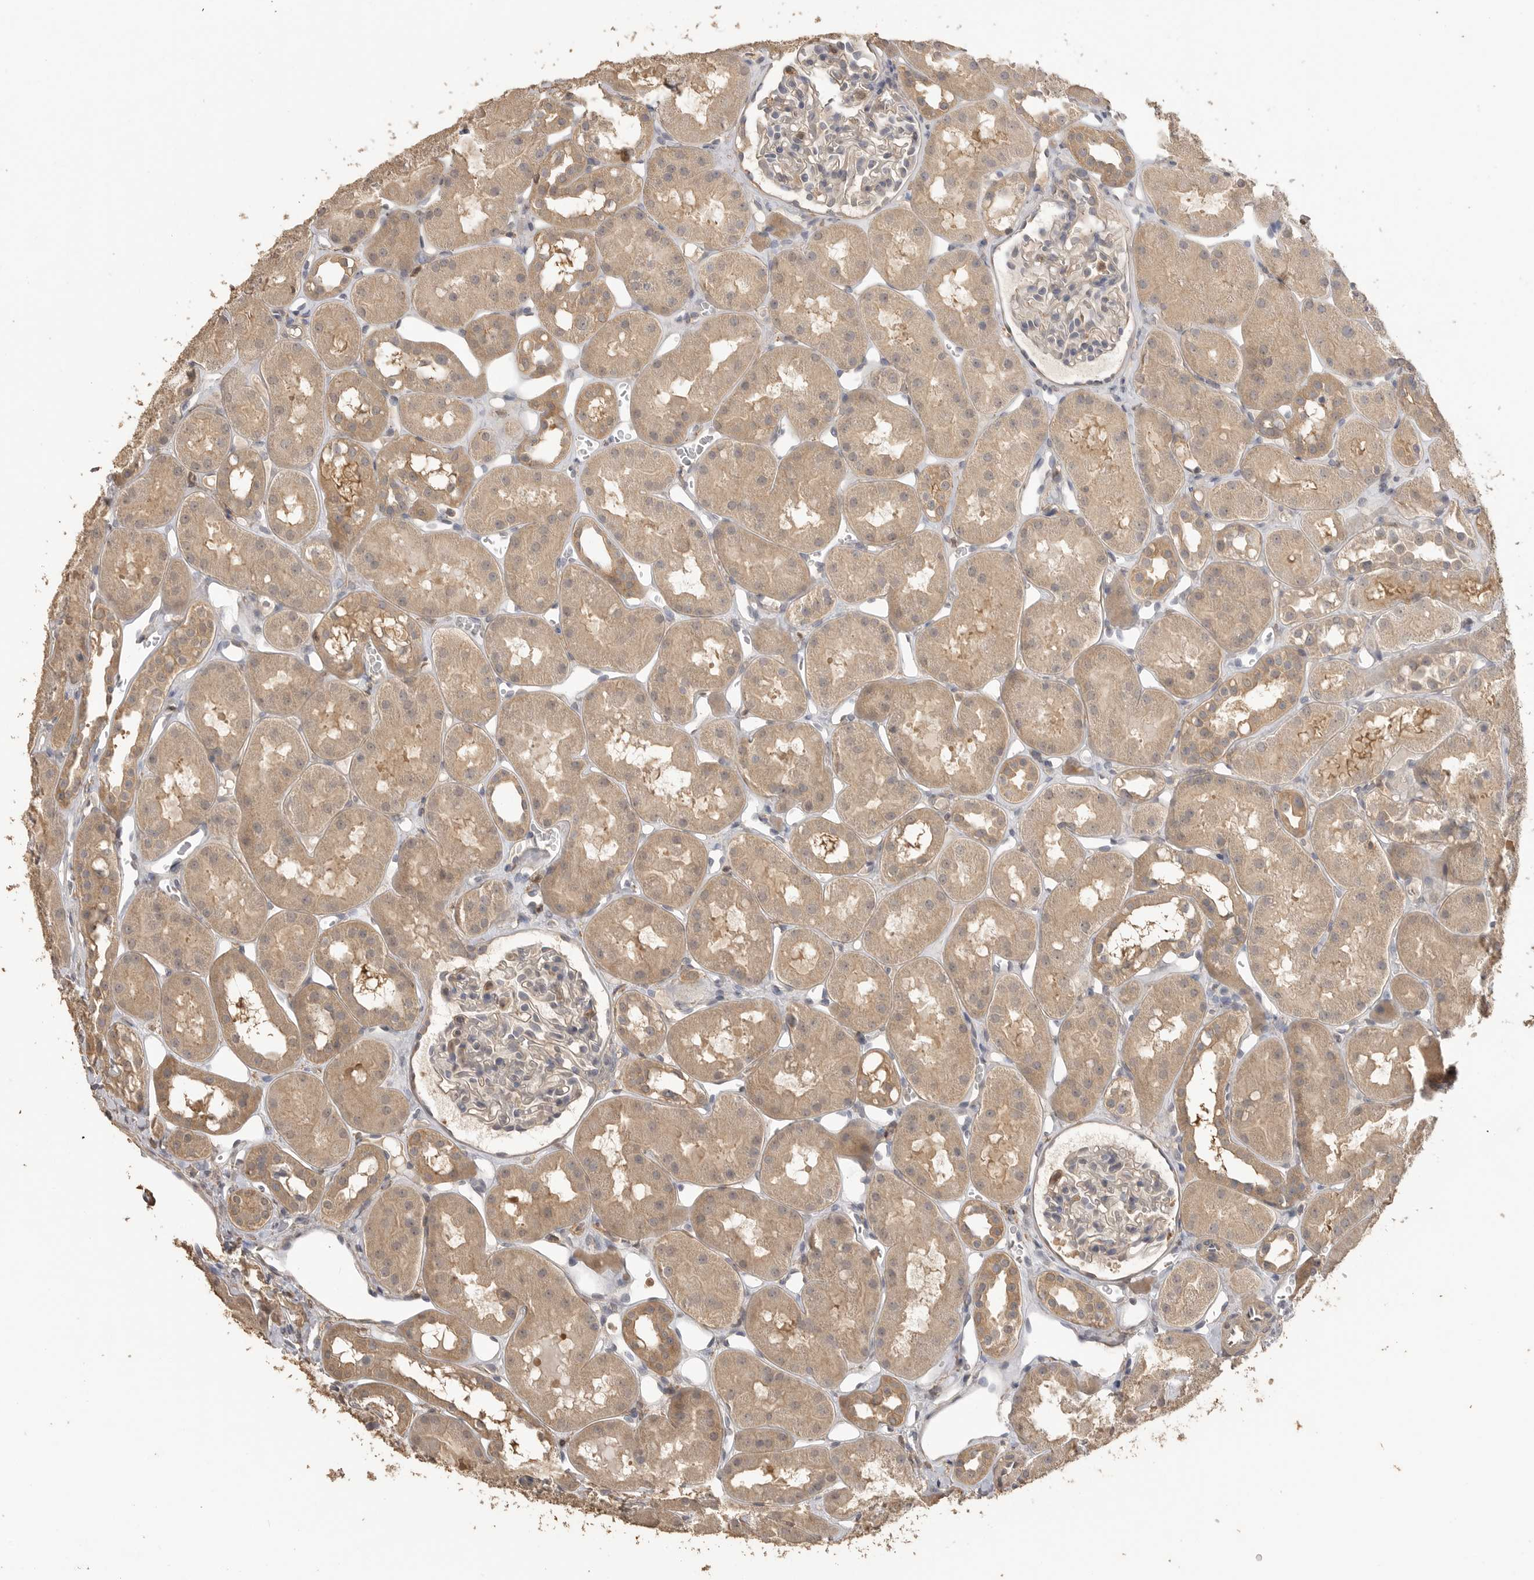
{"staining": {"intensity": "weak", "quantity": "<25%", "location": "nuclear"}, "tissue": "kidney", "cell_type": "Cells in glomeruli", "image_type": "normal", "snomed": [{"axis": "morphology", "description": "Normal tissue, NOS"}, {"axis": "topography", "description": "Kidney"}], "caption": "Cells in glomeruli show no significant protein staining in benign kidney. (Brightfield microscopy of DAB immunohistochemistry (IHC) at high magnification).", "gene": "MAP2K1", "patient": {"sex": "male", "age": 16}}